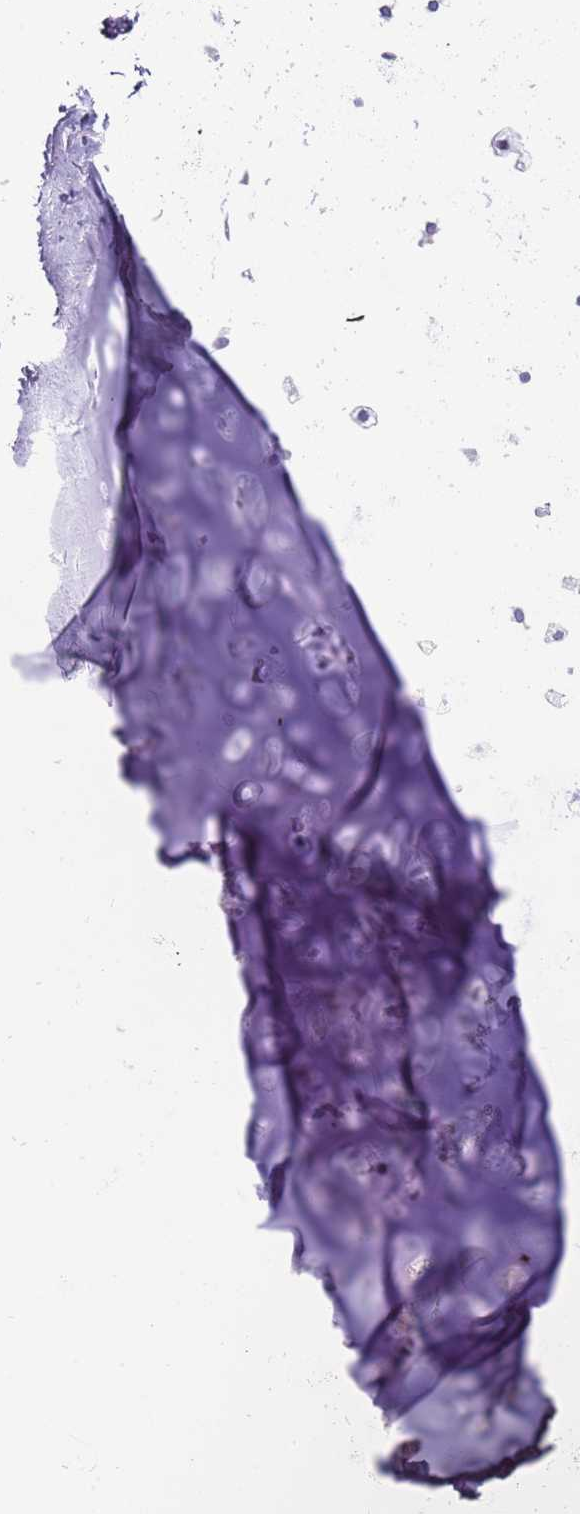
{"staining": {"intensity": "negative", "quantity": "none", "location": "none"}, "tissue": "adipose tissue", "cell_type": "Adipocytes", "image_type": "normal", "snomed": [{"axis": "morphology", "description": "Normal tissue, NOS"}, {"axis": "topography", "description": "Cartilage tissue"}], "caption": "DAB (3,3'-diaminobenzidine) immunohistochemical staining of normal human adipose tissue demonstrates no significant positivity in adipocytes.", "gene": "LRRN3", "patient": {"sex": "male", "age": 66}}